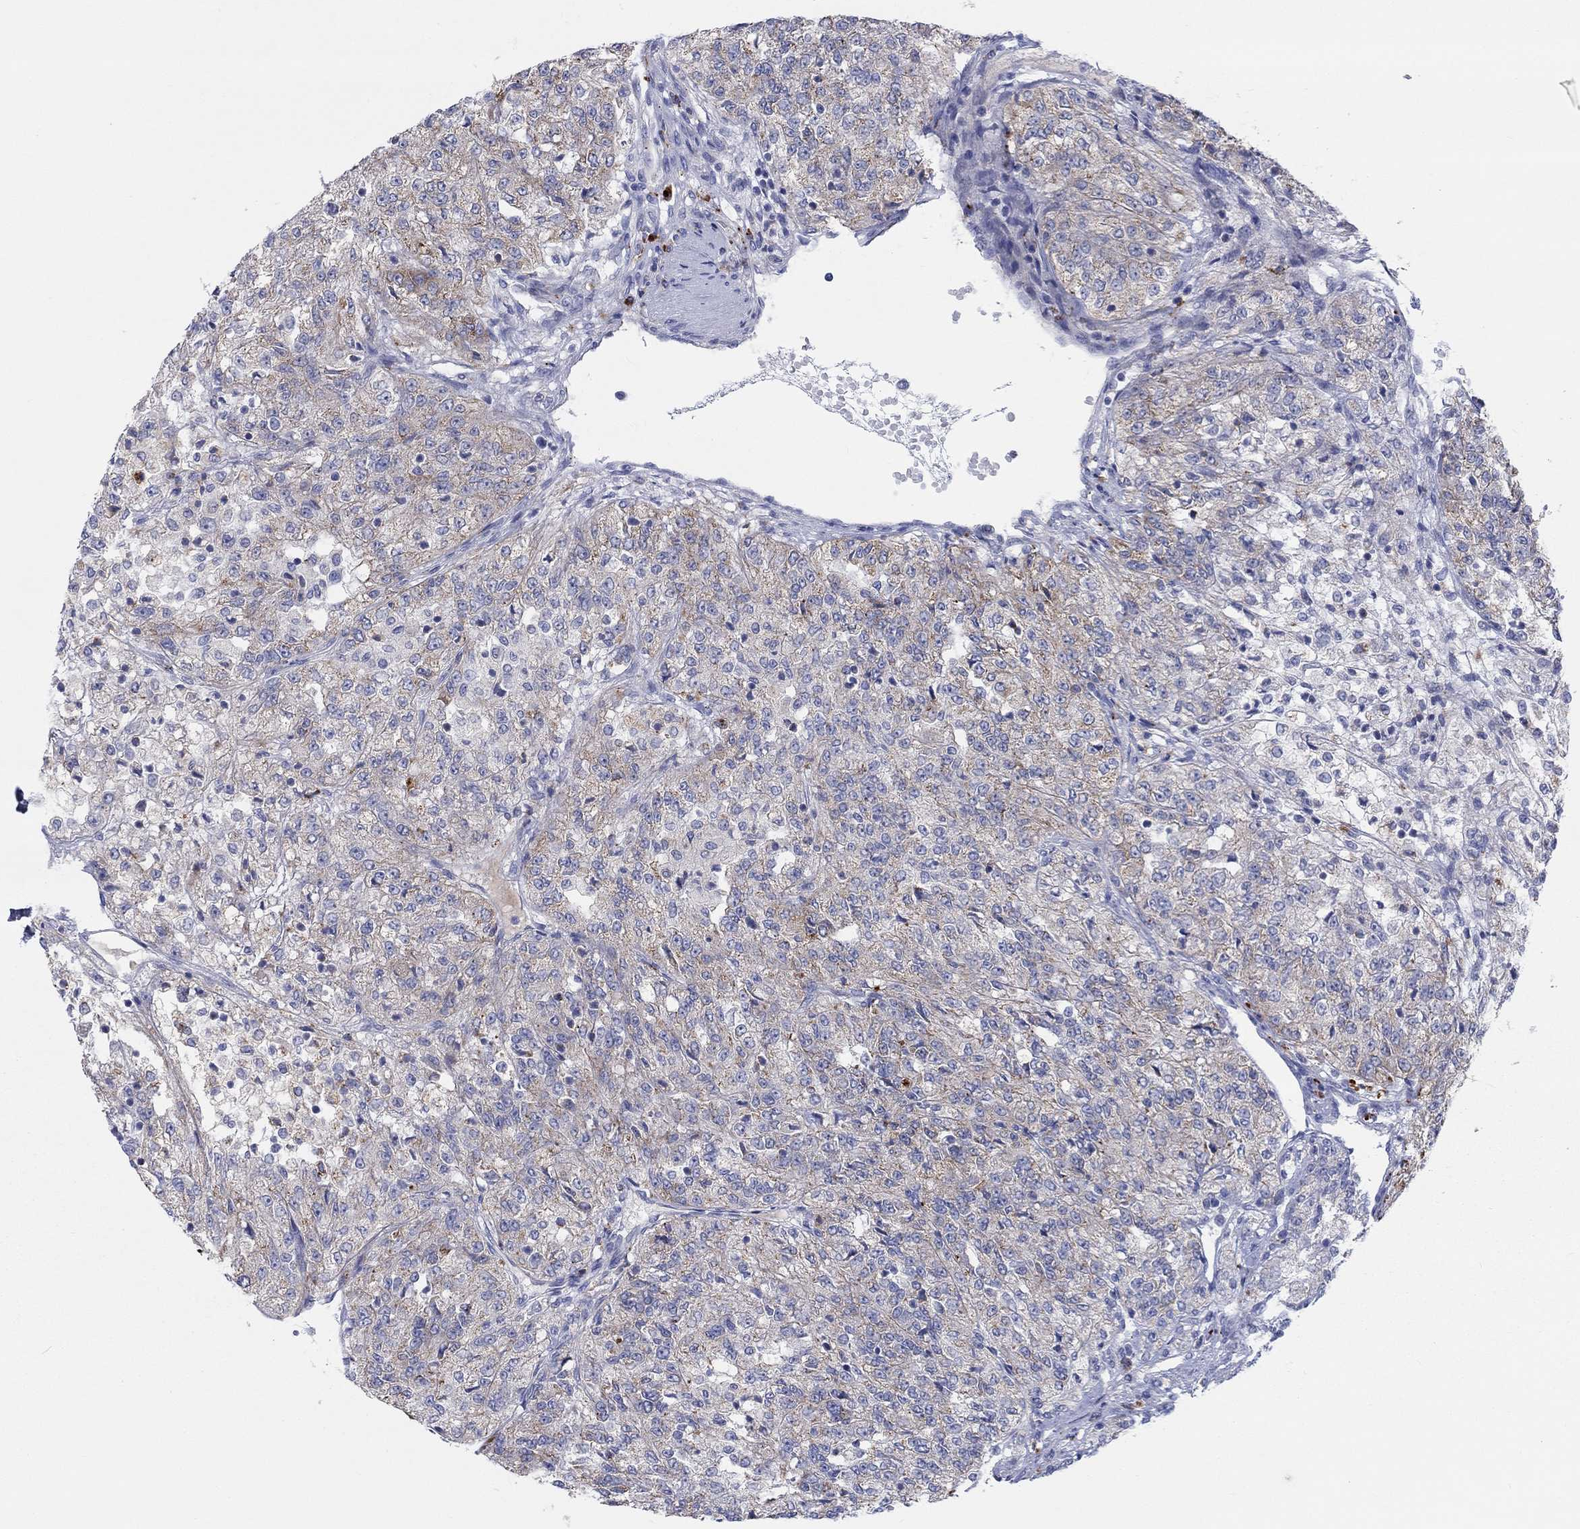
{"staining": {"intensity": "weak", "quantity": ">75%", "location": "cytoplasmic/membranous"}, "tissue": "renal cancer", "cell_type": "Tumor cells", "image_type": "cancer", "snomed": [{"axis": "morphology", "description": "Adenocarcinoma, NOS"}, {"axis": "topography", "description": "Kidney"}], "caption": "Immunohistochemistry (IHC) image of neoplastic tissue: renal cancer (adenocarcinoma) stained using immunohistochemistry shows low levels of weak protein expression localized specifically in the cytoplasmic/membranous of tumor cells, appearing as a cytoplasmic/membranous brown color.", "gene": "BCO2", "patient": {"sex": "female", "age": 63}}